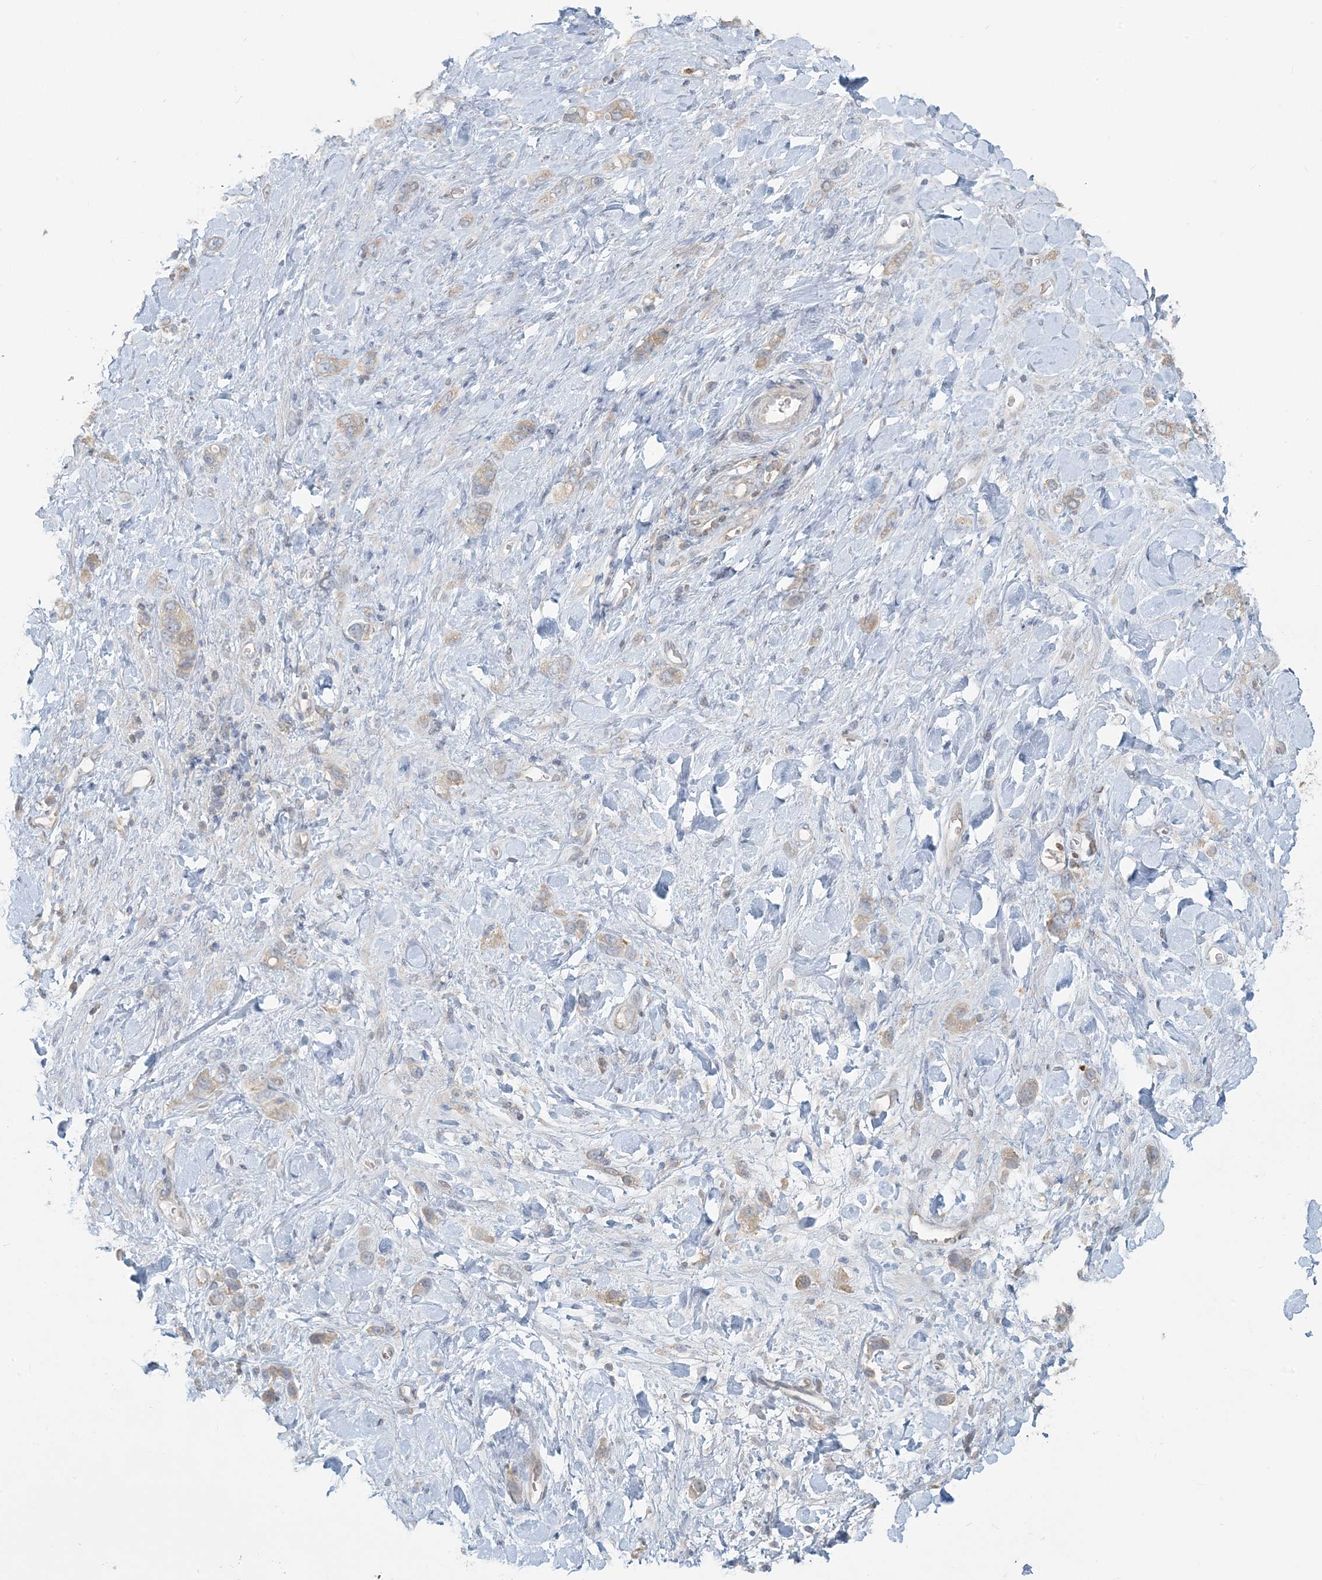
{"staining": {"intensity": "weak", "quantity": "25%-75%", "location": "cytoplasmic/membranous"}, "tissue": "stomach cancer", "cell_type": "Tumor cells", "image_type": "cancer", "snomed": [{"axis": "morphology", "description": "Adenocarcinoma, NOS"}, {"axis": "topography", "description": "Stomach"}], "caption": "Stomach adenocarcinoma stained with immunohistochemistry (IHC) demonstrates weak cytoplasmic/membranous staining in about 25%-75% of tumor cells.", "gene": "HACL1", "patient": {"sex": "female", "age": 65}}